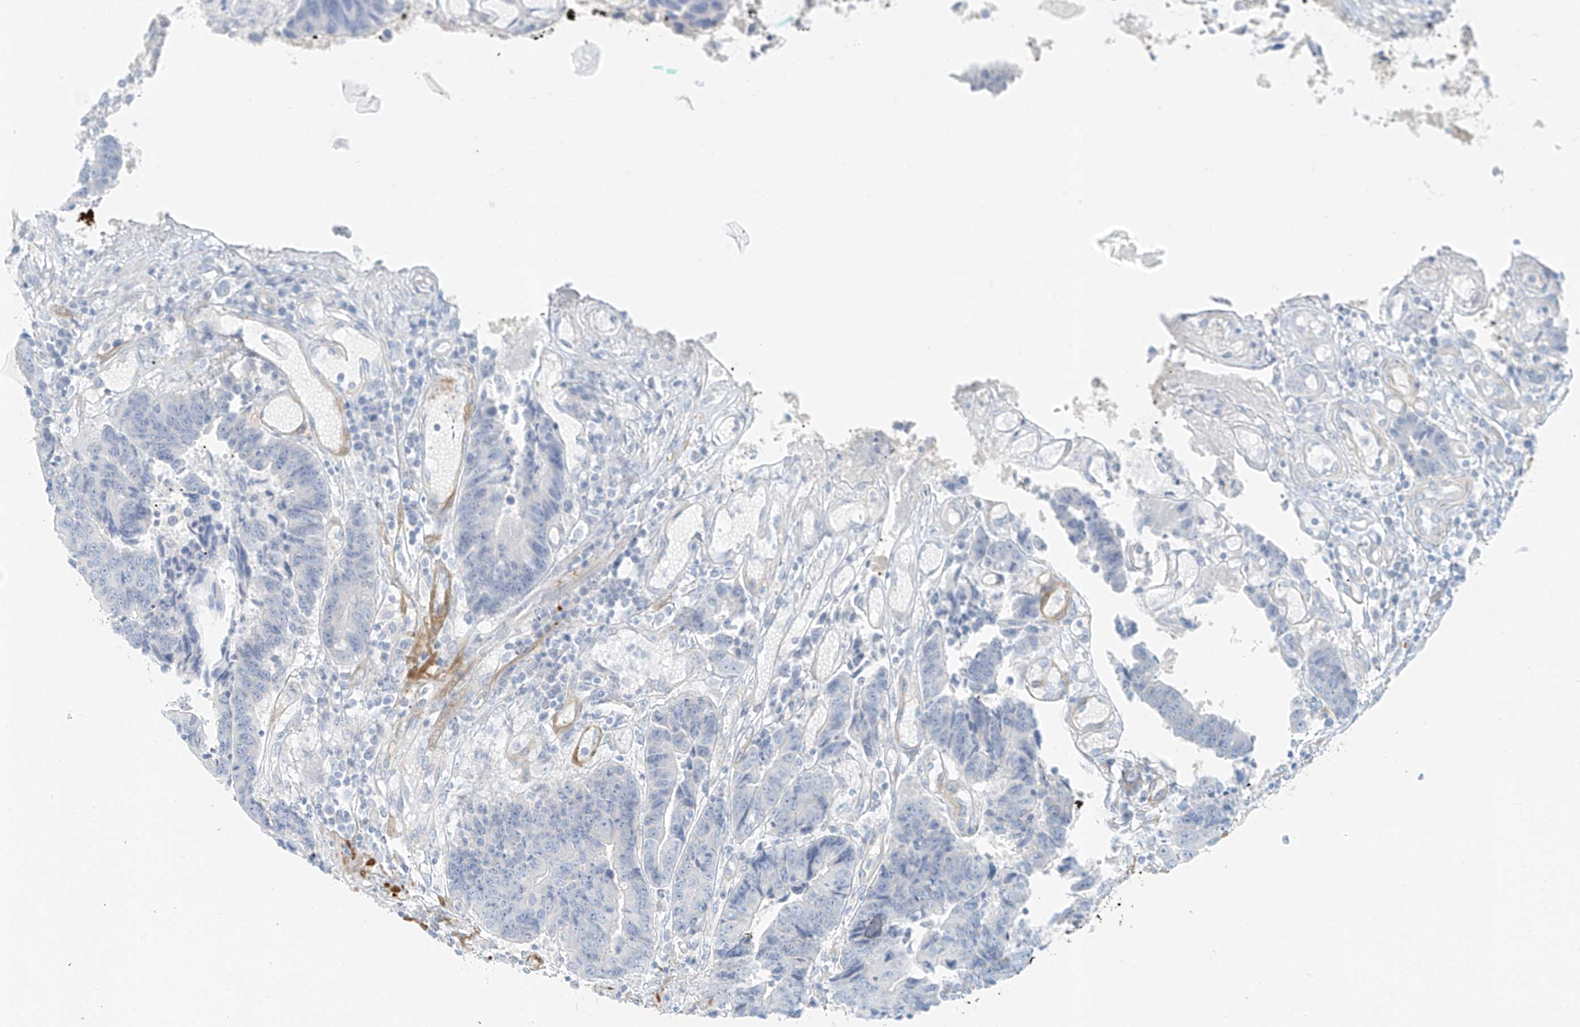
{"staining": {"intensity": "negative", "quantity": "none", "location": "none"}, "tissue": "colorectal cancer", "cell_type": "Tumor cells", "image_type": "cancer", "snomed": [{"axis": "morphology", "description": "Adenocarcinoma, NOS"}, {"axis": "topography", "description": "Rectum"}], "caption": "High magnification brightfield microscopy of adenocarcinoma (colorectal) stained with DAB (brown) and counterstained with hematoxylin (blue): tumor cells show no significant expression.", "gene": "SMCP", "patient": {"sex": "male", "age": 84}}